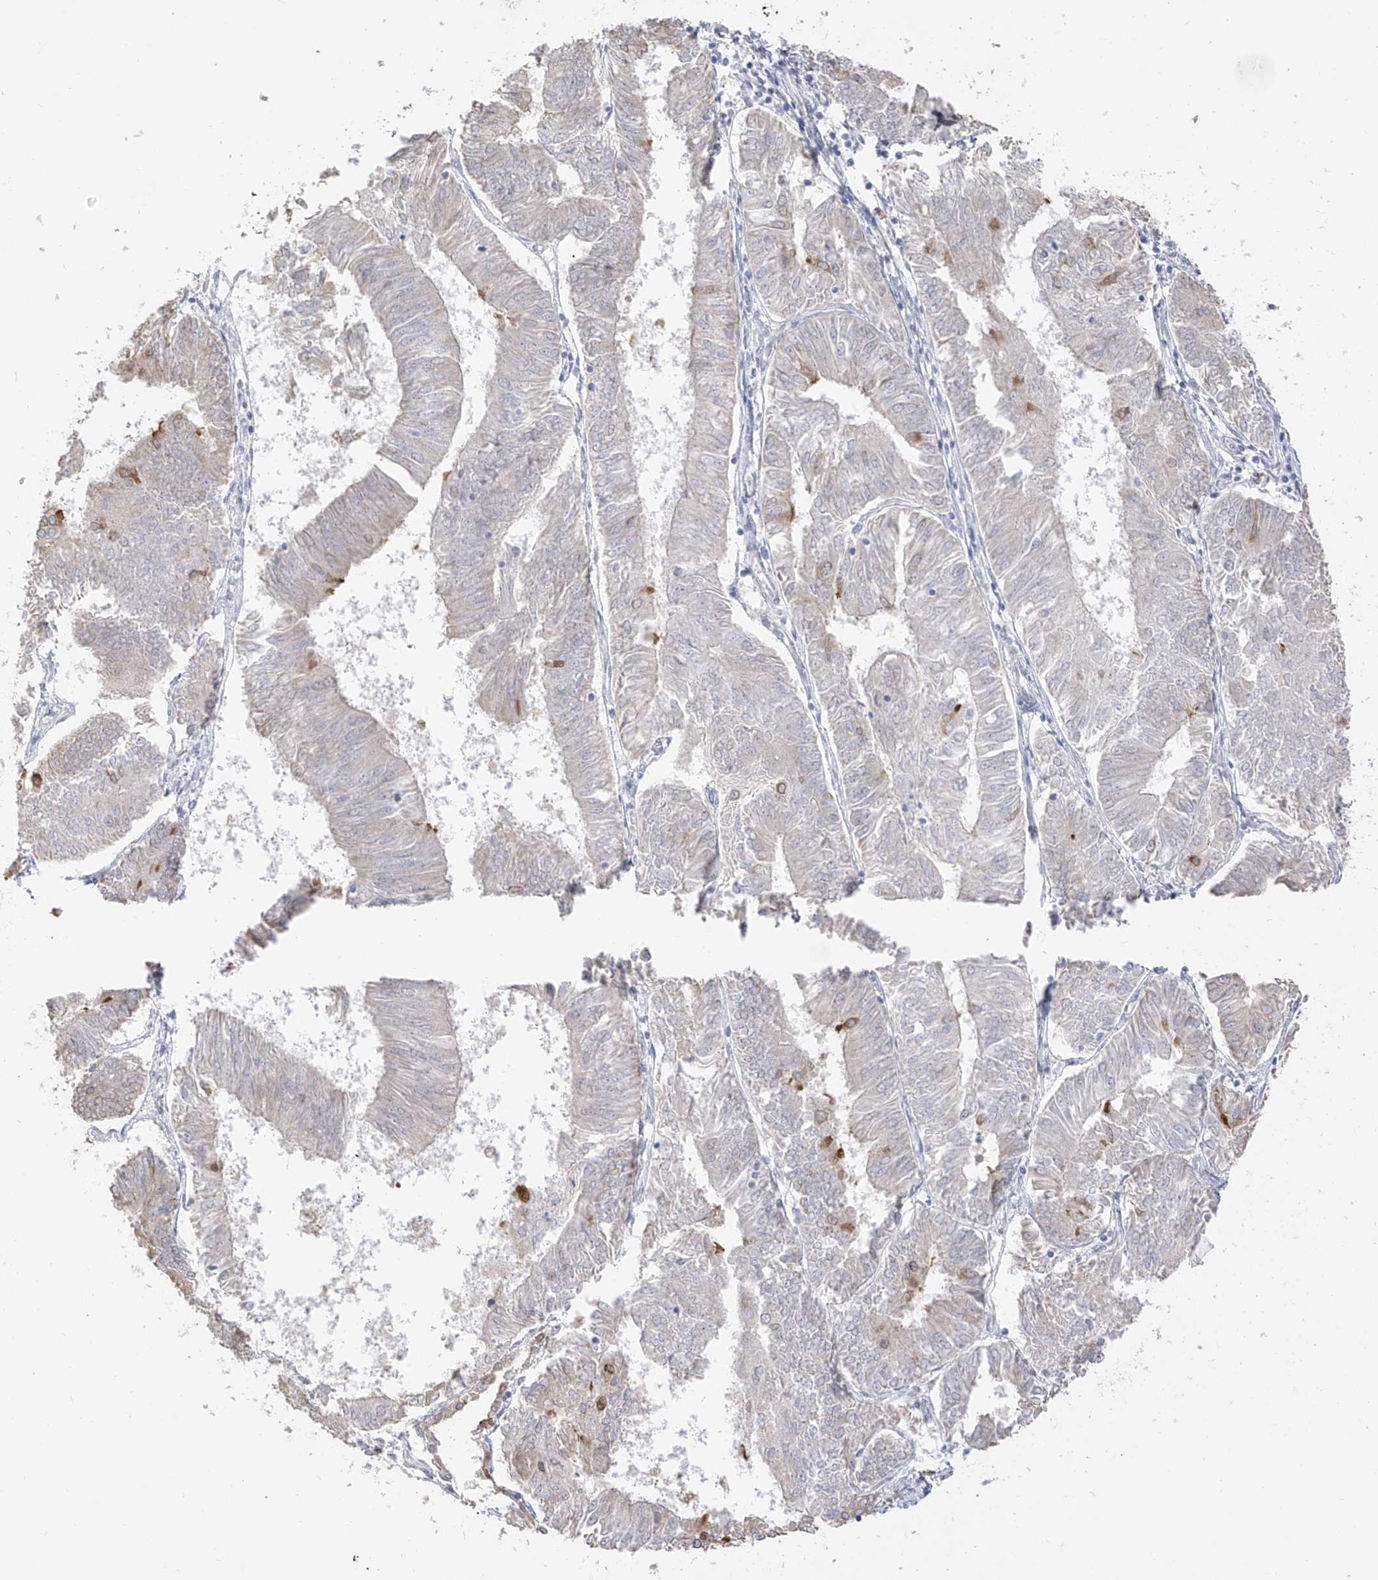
{"staining": {"intensity": "strong", "quantity": "<25%", "location": "cytoplasmic/membranous"}, "tissue": "endometrial cancer", "cell_type": "Tumor cells", "image_type": "cancer", "snomed": [{"axis": "morphology", "description": "Adenocarcinoma, NOS"}, {"axis": "topography", "description": "Endometrium"}], "caption": "Tumor cells demonstrate medium levels of strong cytoplasmic/membranous staining in about <25% of cells in endometrial cancer.", "gene": "DCDC2", "patient": {"sex": "female", "age": 58}}